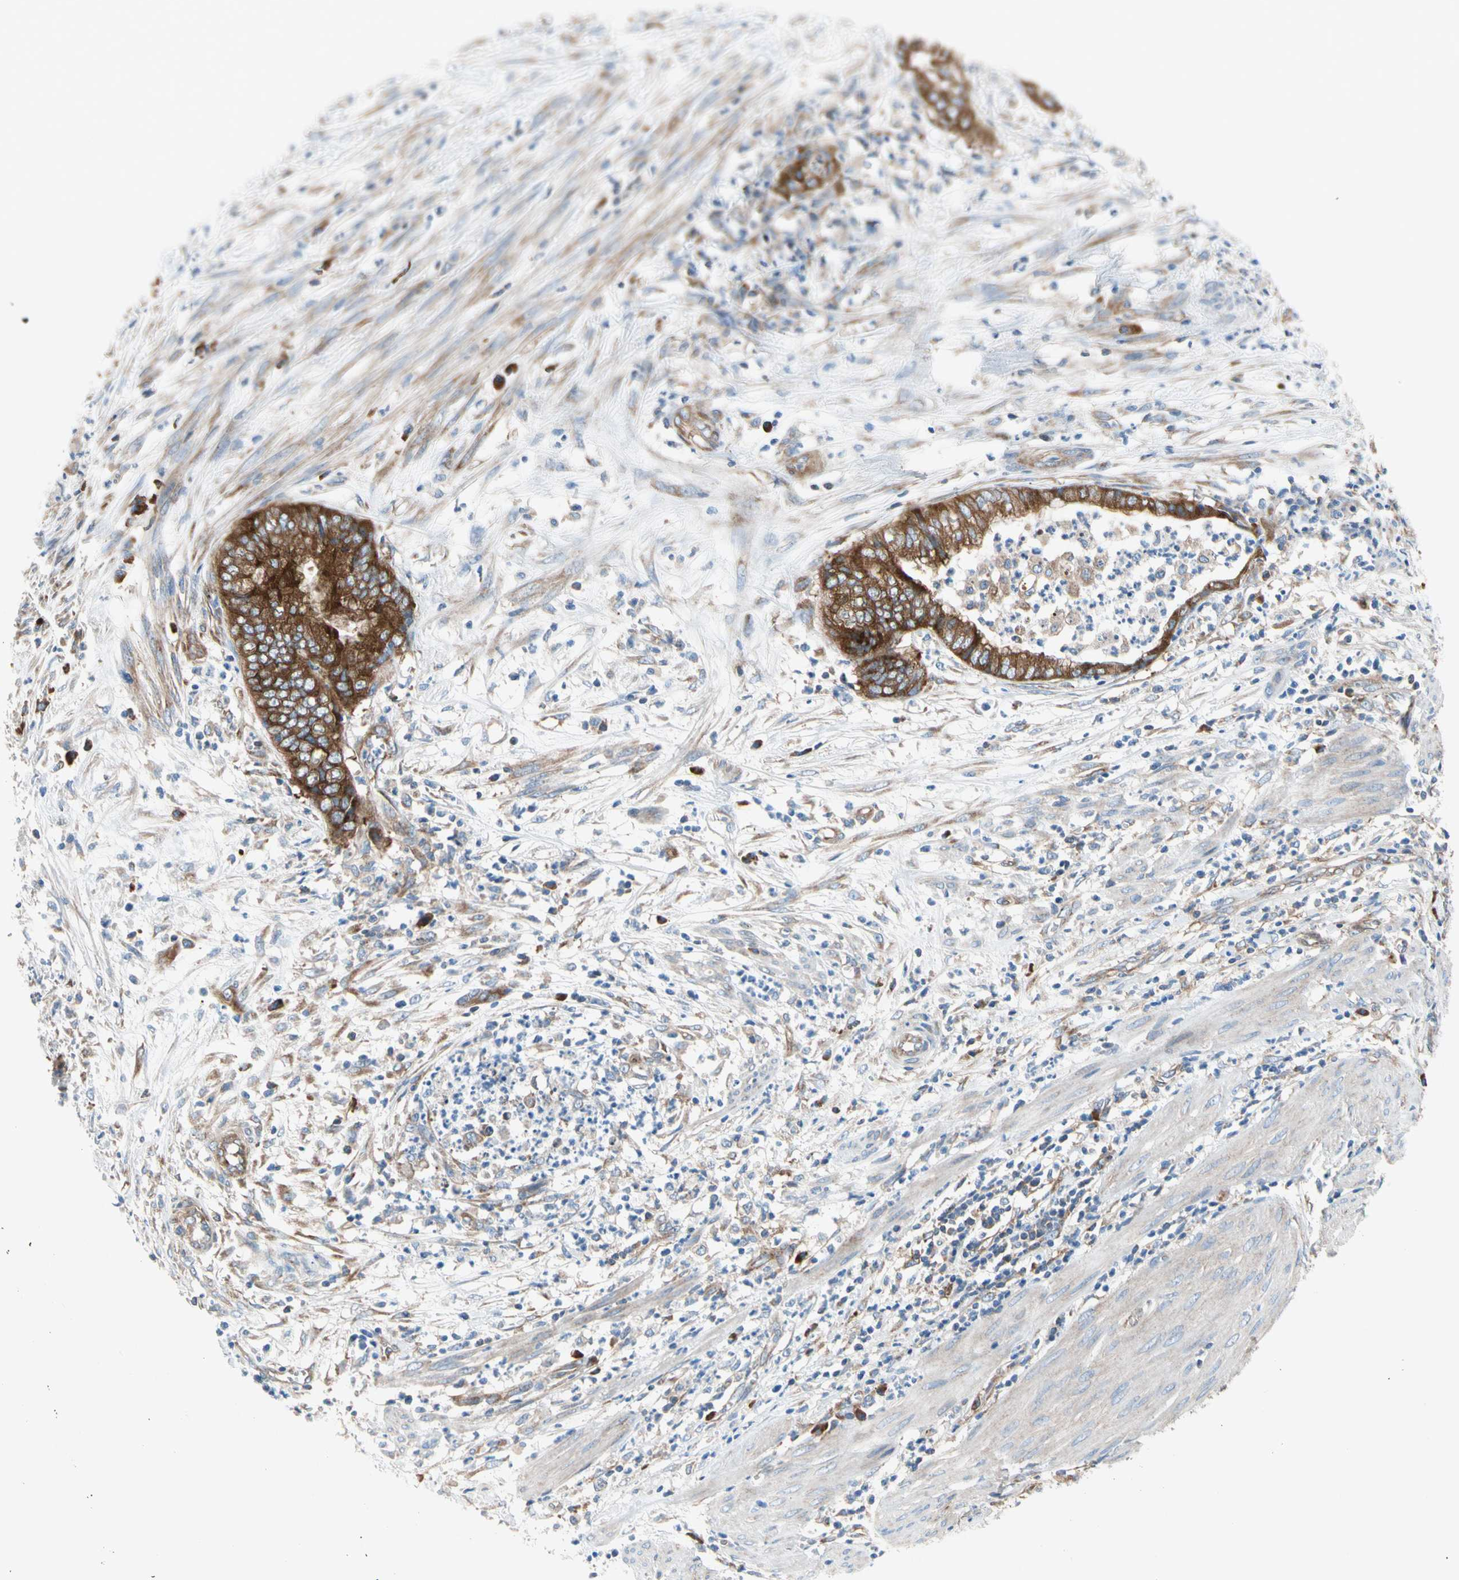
{"staining": {"intensity": "strong", "quantity": ">75%", "location": "cytoplasmic/membranous"}, "tissue": "endometrial cancer", "cell_type": "Tumor cells", "image_type": "cancer", "snomed": [{"axis": "morphology", "description": "Necrosis, NOS"}, {"axis": "morphology", "description": "Adenocarcinoma, NOS"}, {"axis": "topography", "description": "Endometrium"}], "caption": "This is a histology image of immunohistochemistry (IHC) staining of endometrial adenocarcinoma, which shows strong staining in the cytoplasmic/membranous of tumor cells.", "gene": "GPHN", "patient": {"sex": "female", "age": 79}}